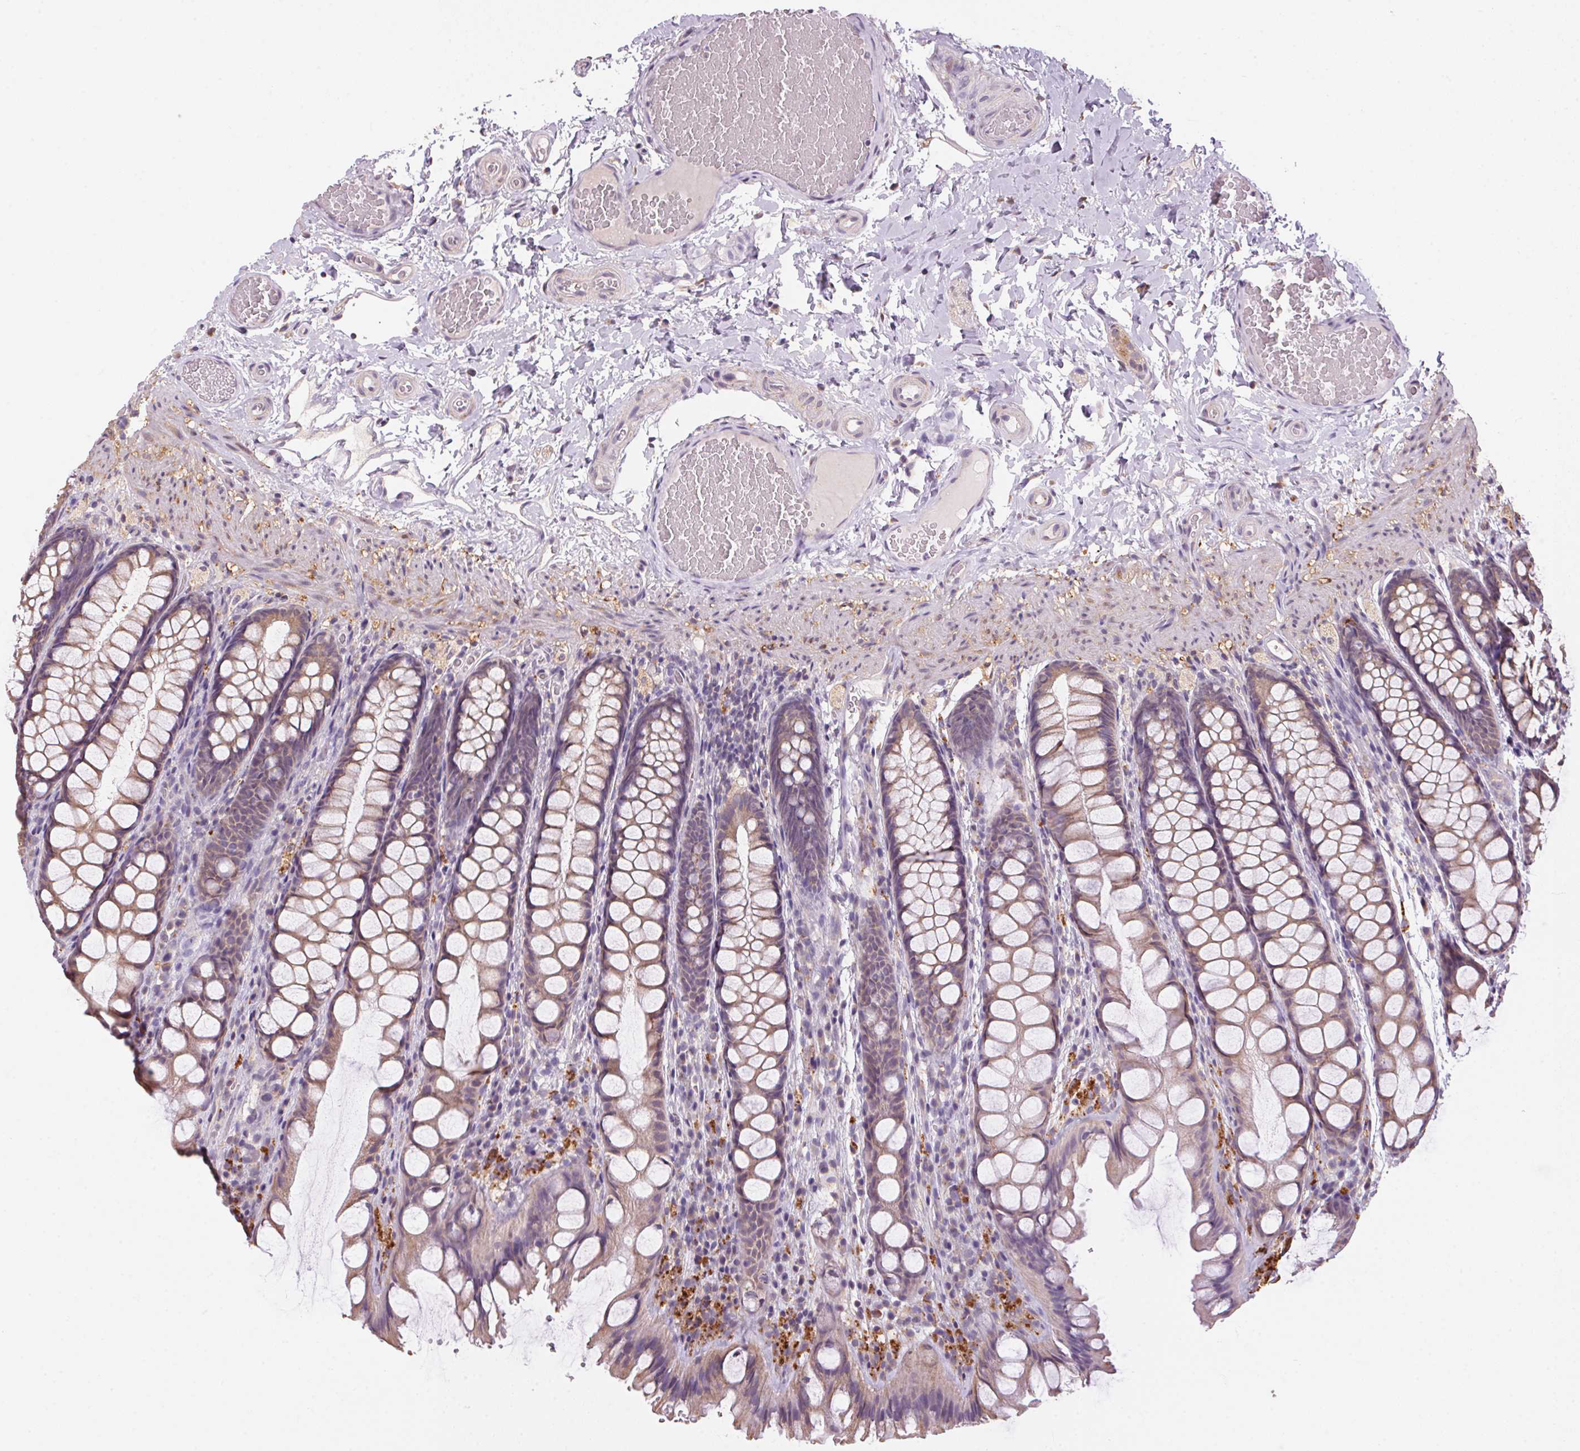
{"staining": {"intensity": "weak", "quantity": "<25%", "location": "cytoplasmic/membranous"}, "tissue": "colon", "cell_type": "Endothelial cells", "image_type": "normal", "snomed": [{"axis": "morphology", "description": "Normal tissue, NOS"}, {"axis": "topography", "description": "Colon"}], "caption": "Colon stained for a protein using immunohistochemistry (IHC) reveals no expression endothelial cells.", "gene": "ADH5", "patient": {"sex": "male", "age": 47}}